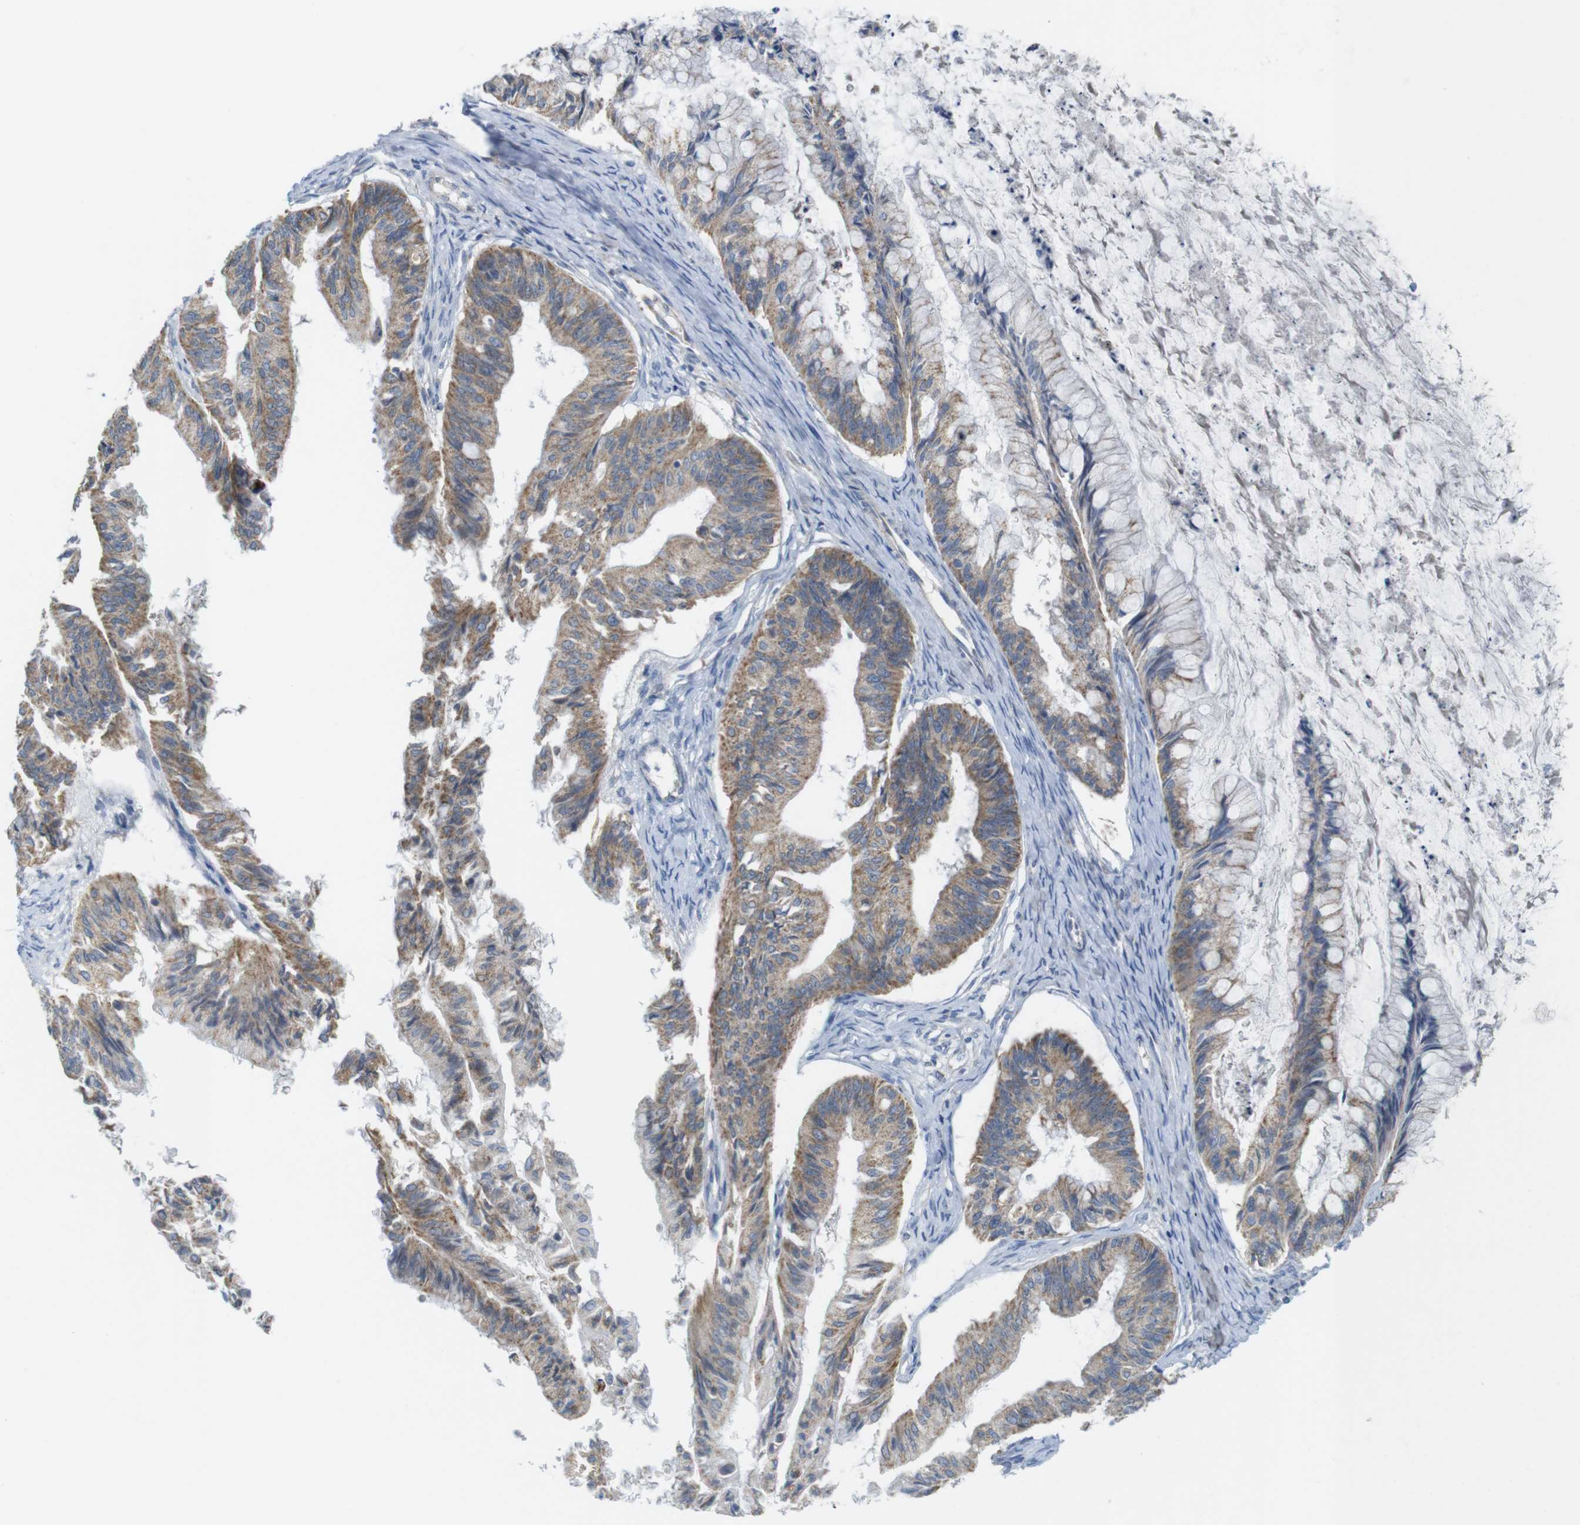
{"staining": {"intensity": "moderate", "quantity": ">75%", "location": "cytoplasmic/membranous"}, "tissue": "ovarian cancer", "cell_type": "Tumor cells", "image_type": "cancer", "snomed": [{"axis": "morphology", "description": "Cystadenocarcinoma, mucinous, NOS"}, {"axis": "topography", "description": "Ovary"}], "caption": "Human ovarian mucinous cystadenocarcinoma stained with a brown dye displays moderate cytoplasmic/membranous positive staining in approximately >75% of tumor cells.", "gene": "MARCHF1", "patient": {"sex": "female", "age": 57}}